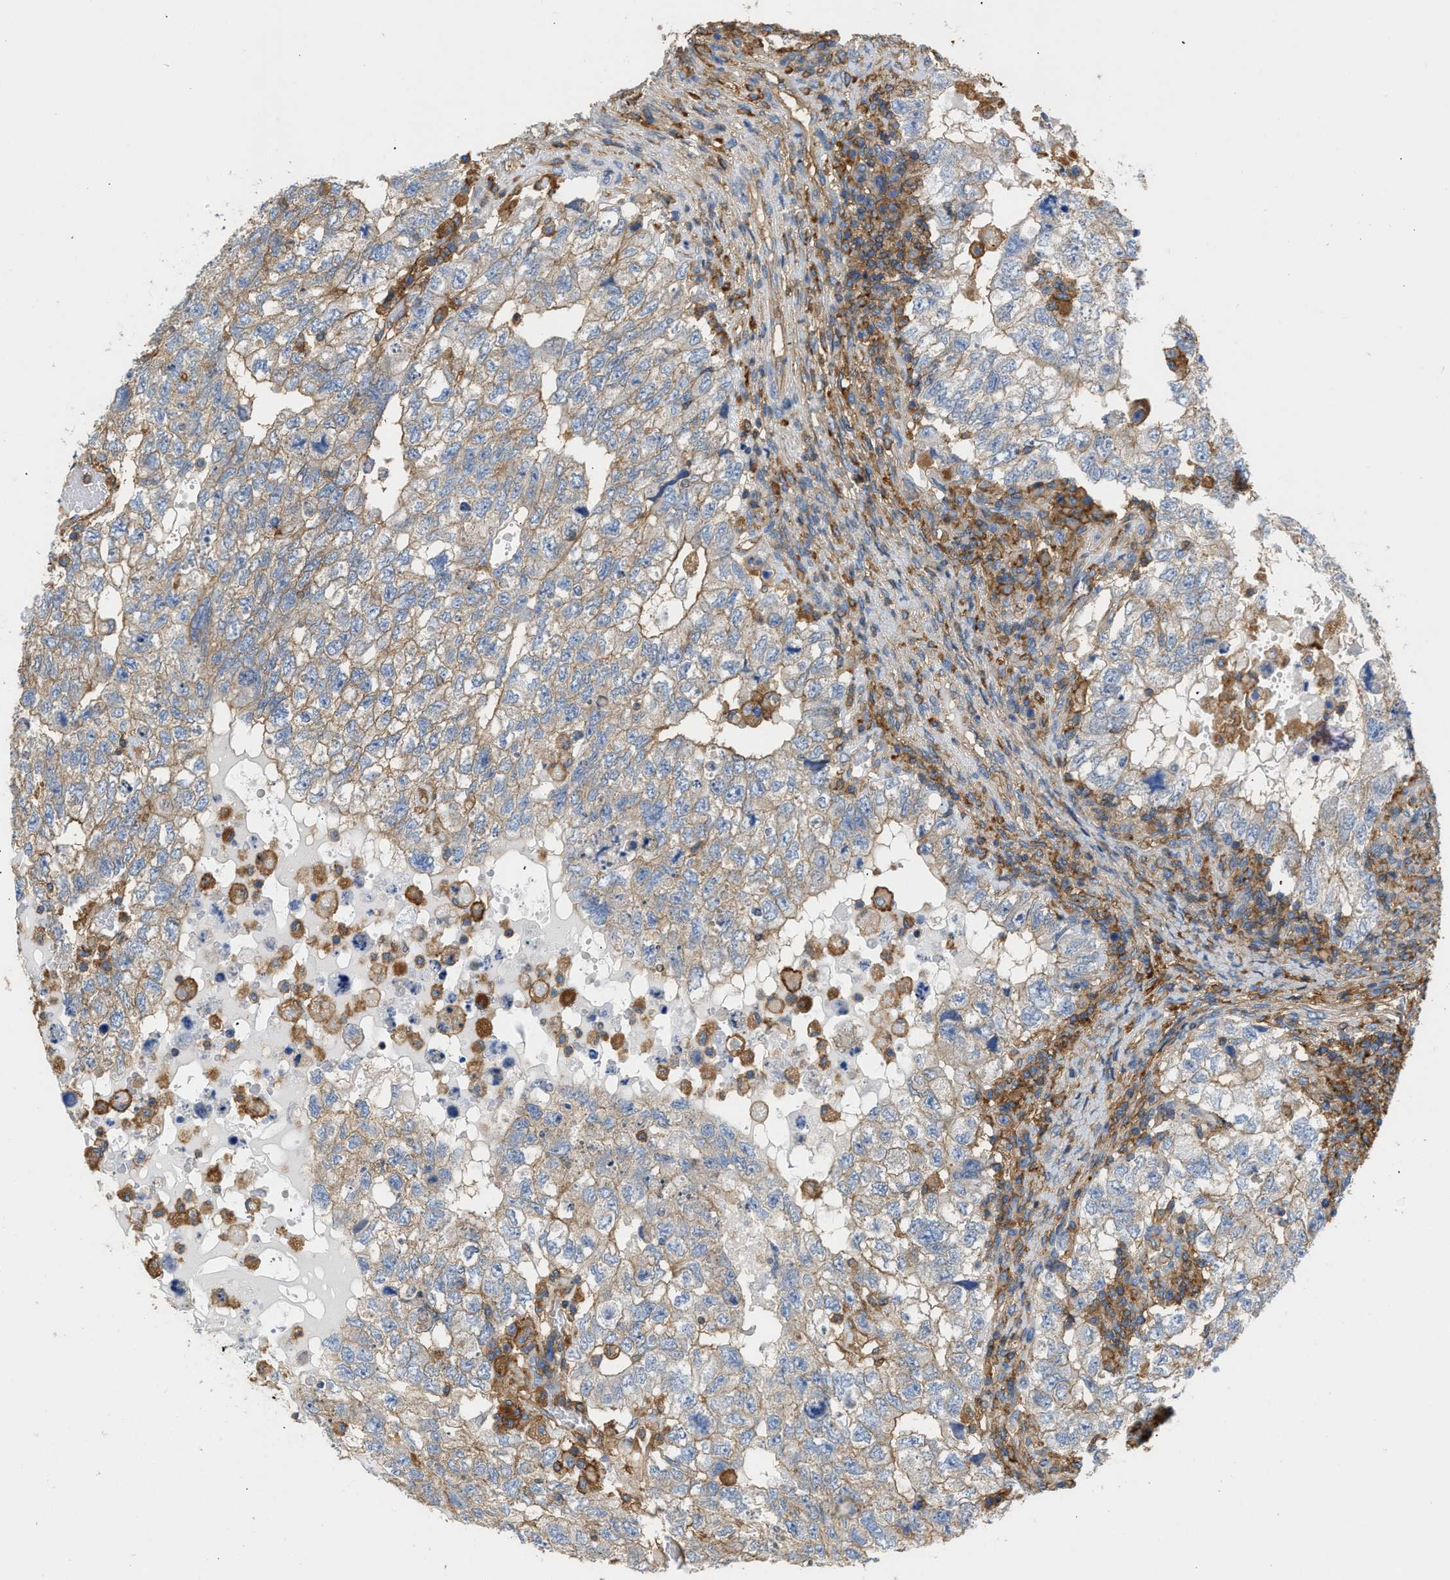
{"staining": {"intensity": "moderate", "quantity": "25%-75%", "location": "cytoplasmic/membranous"}, "tissue": "testis cancer", "cell_type": "Tumor cells", "image_type": "cancer", "snomed": [{"axis": "morphology", "description": "Carcinoma, Embryonal, NOS"}, {"axis": "topography", "description": "Testis"}], "caption": "Immunohistochemistry (IHC) of testis cancer demonstrates medium levels of moderate cytoplasmic/membranous staining in about 25%-75% of tumor cells.", "gene": "GNB4", "patient": {"sex": "male", "age": 36}}